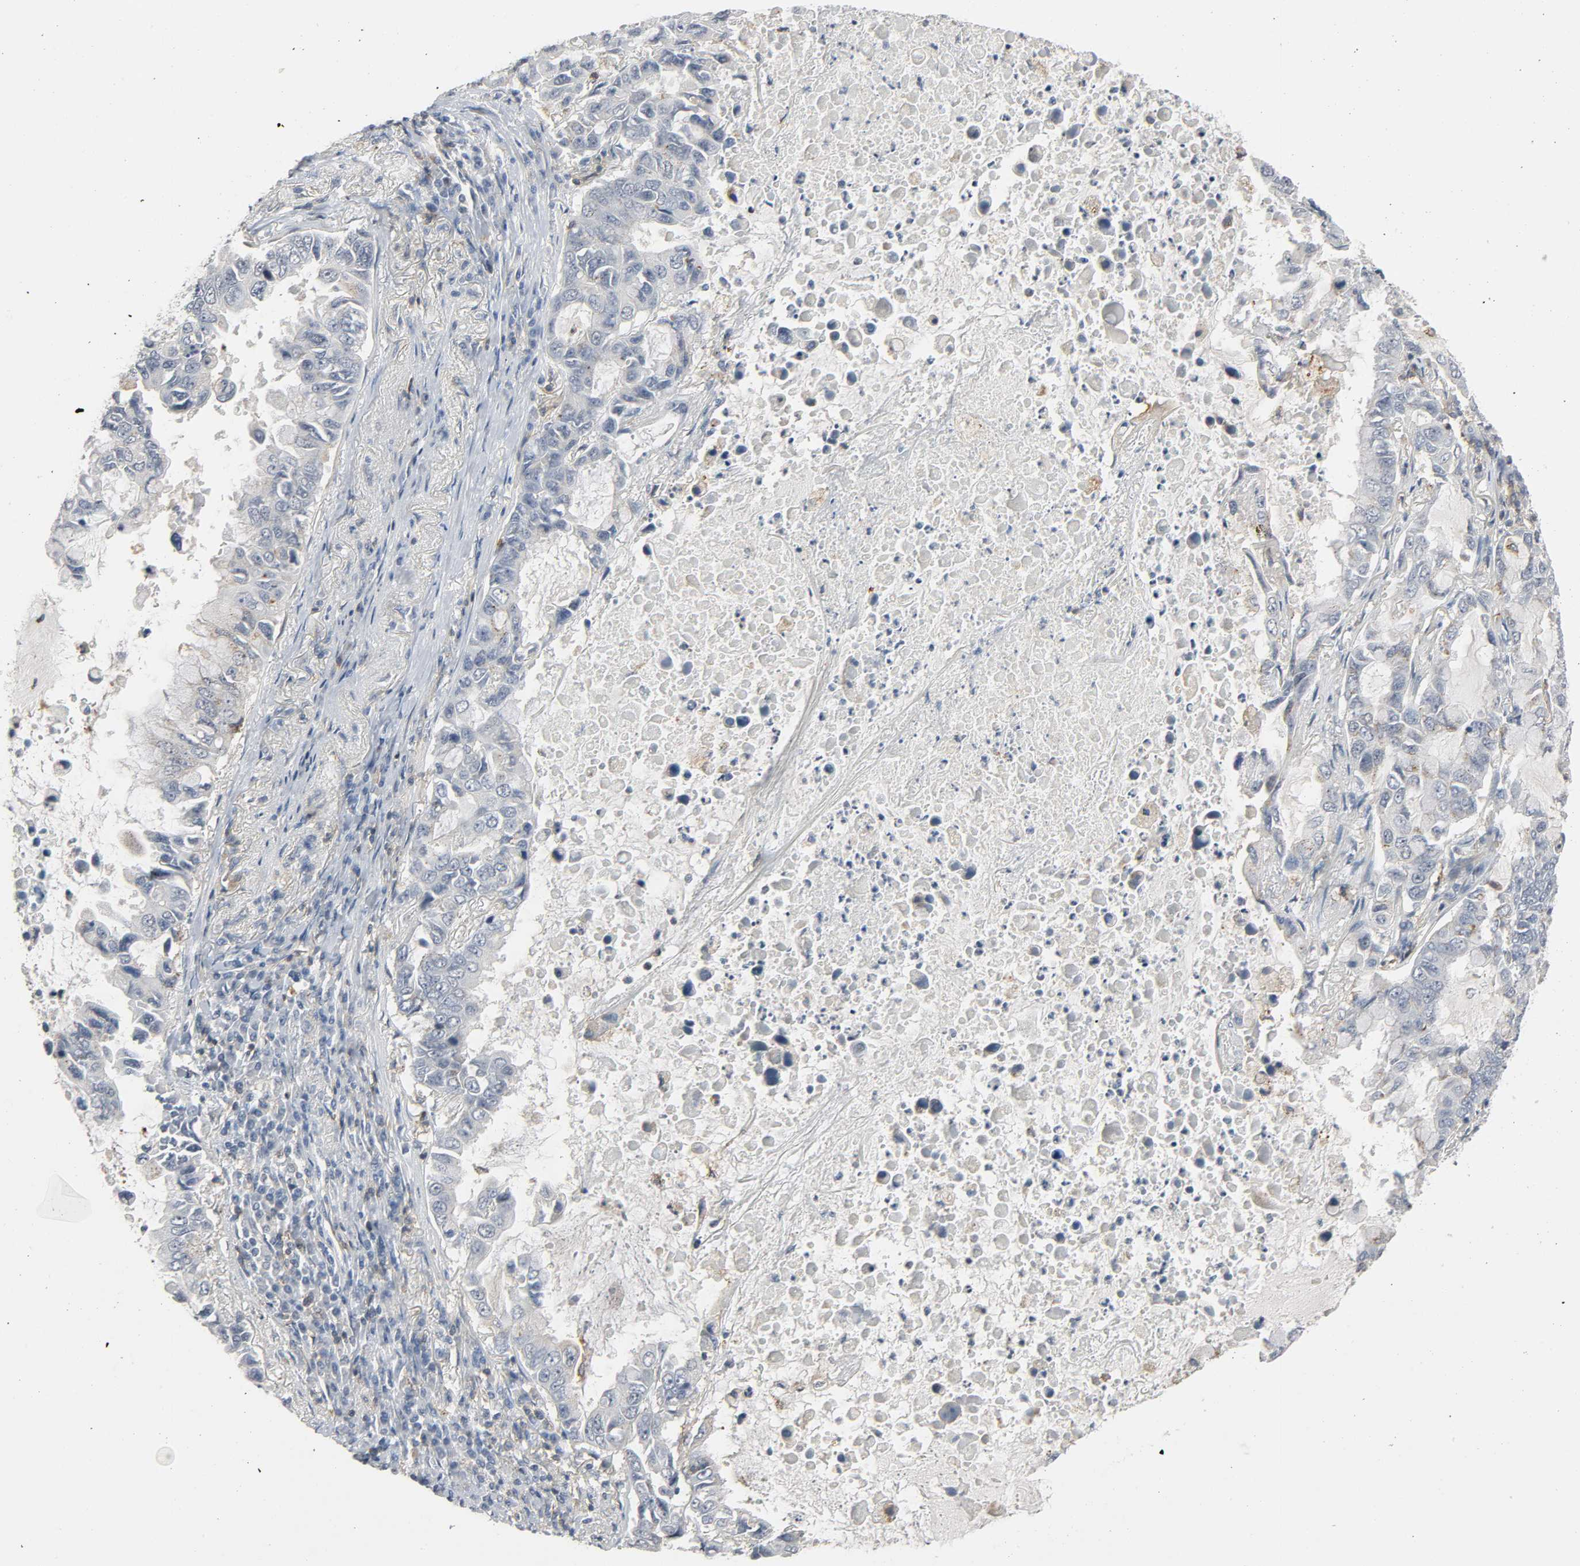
{"staining": {"intensity": "weak", "quantity": "<25%", "location": "cytoplasmic/membranous"}, "tissue": "lung cancer", "cell_type": "Tumor cells", "image_type": "cancer", "snomed": [{"axis": "morphology", "description": "Adenocarcinoma, NOS"}, {"axis": "topography", "description": "Lung"}], "caption": "IHC micrograph of adenocarcinoma (lung) stained for a protein (brown), which displays no expression in tumor cells.", "gene": "CD4", "patient": {"sex": "male", "age": 64}}